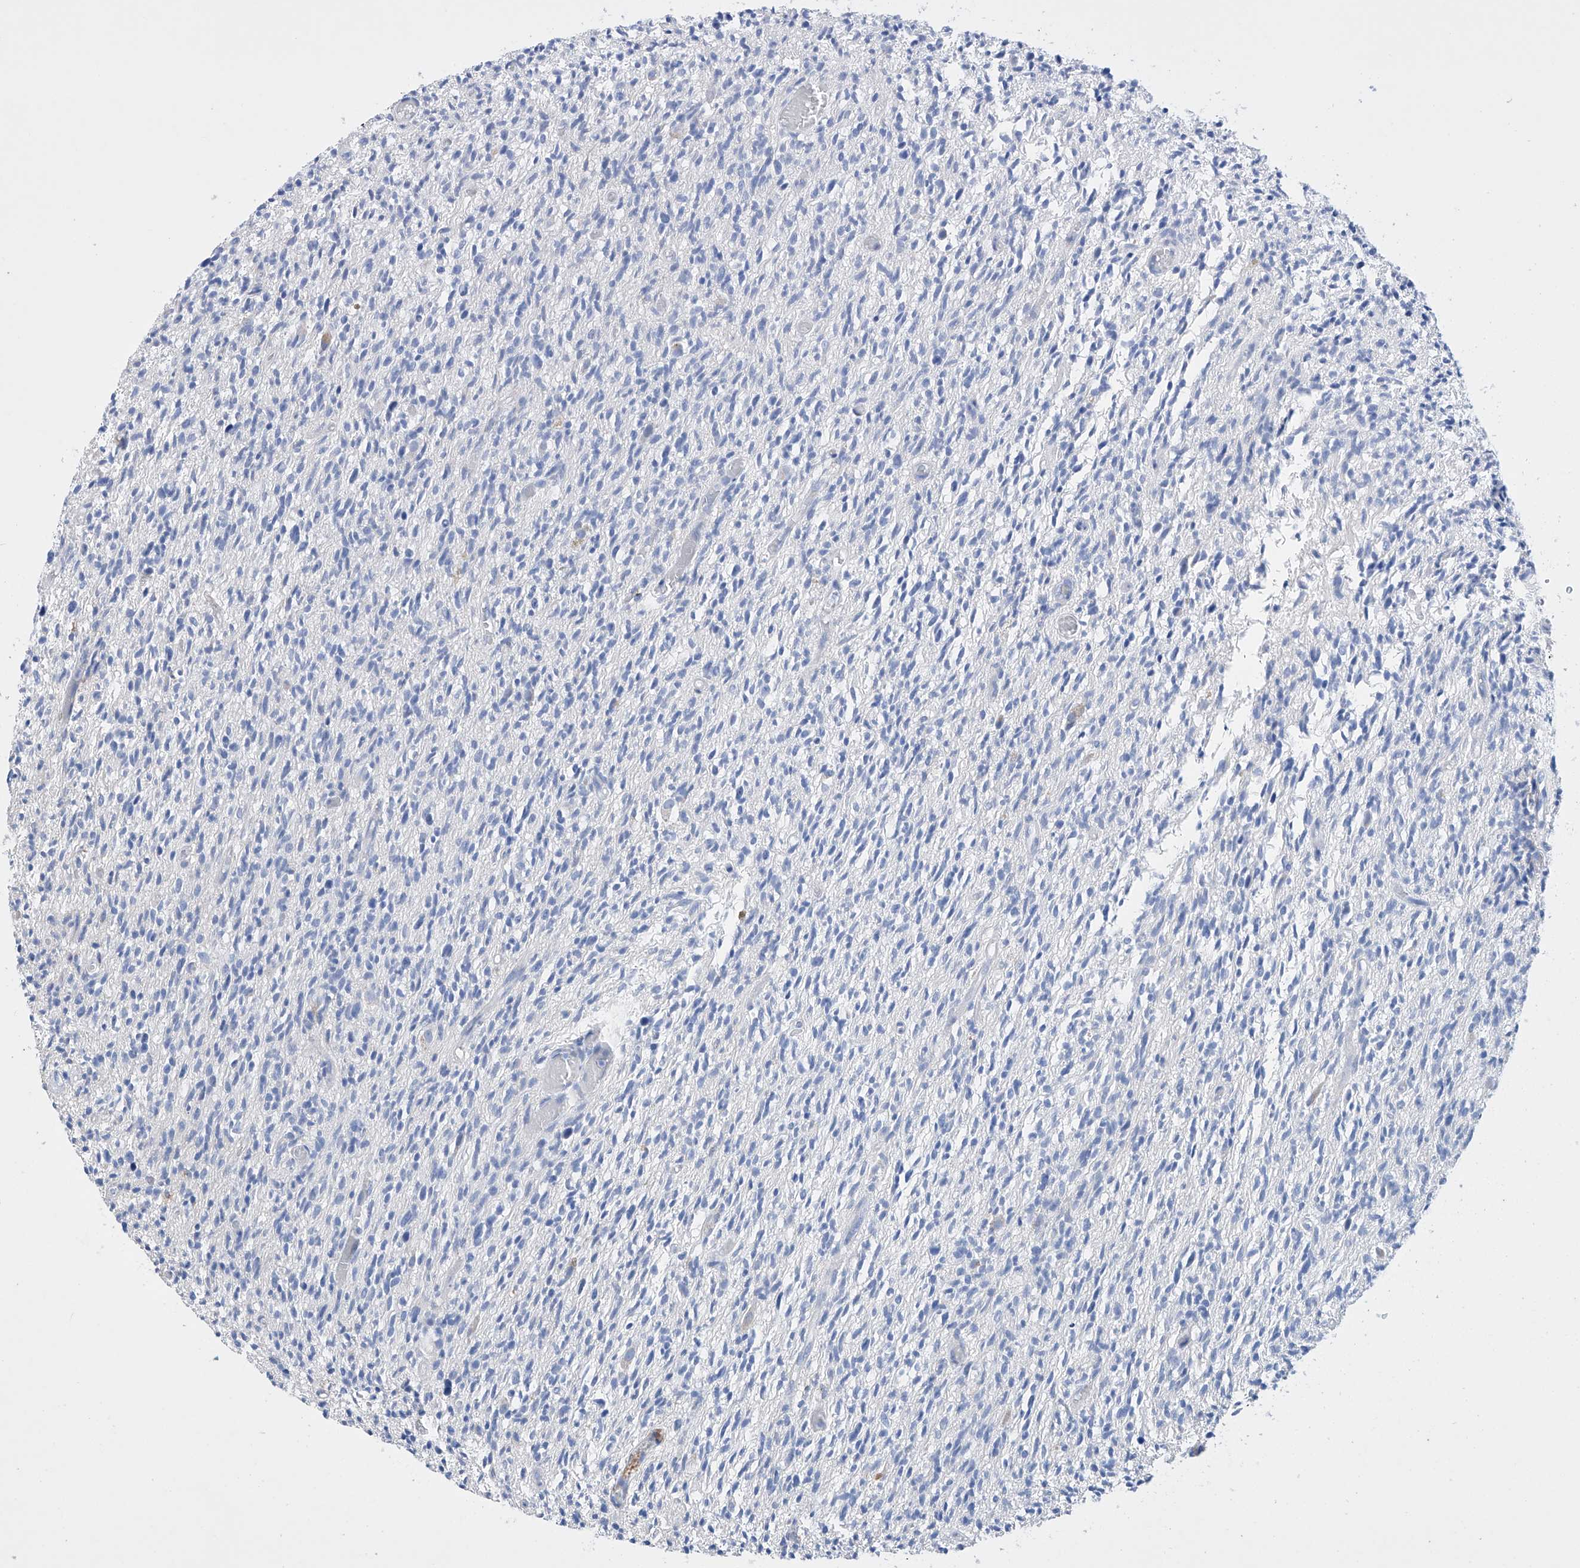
{"staining": {"intensity": "negative", "quantity": "none", "location": "none"}, "tissue": "glioma", "cell_type": "Tumor cells", "image_type": "cancer", "snomed": [{"axis": "morphology", "description": "Glioma, malignant, High grade"}, {"axis": "topography", "description": "Brain"}], "caption": "Malignant glioma (high-grade) stained for a protein using immunohistochemistry (IHC) demonstrates no positivity tumor cells.", "gene": "AFG1L", "patient": {"sex": "female", "age": 57}}